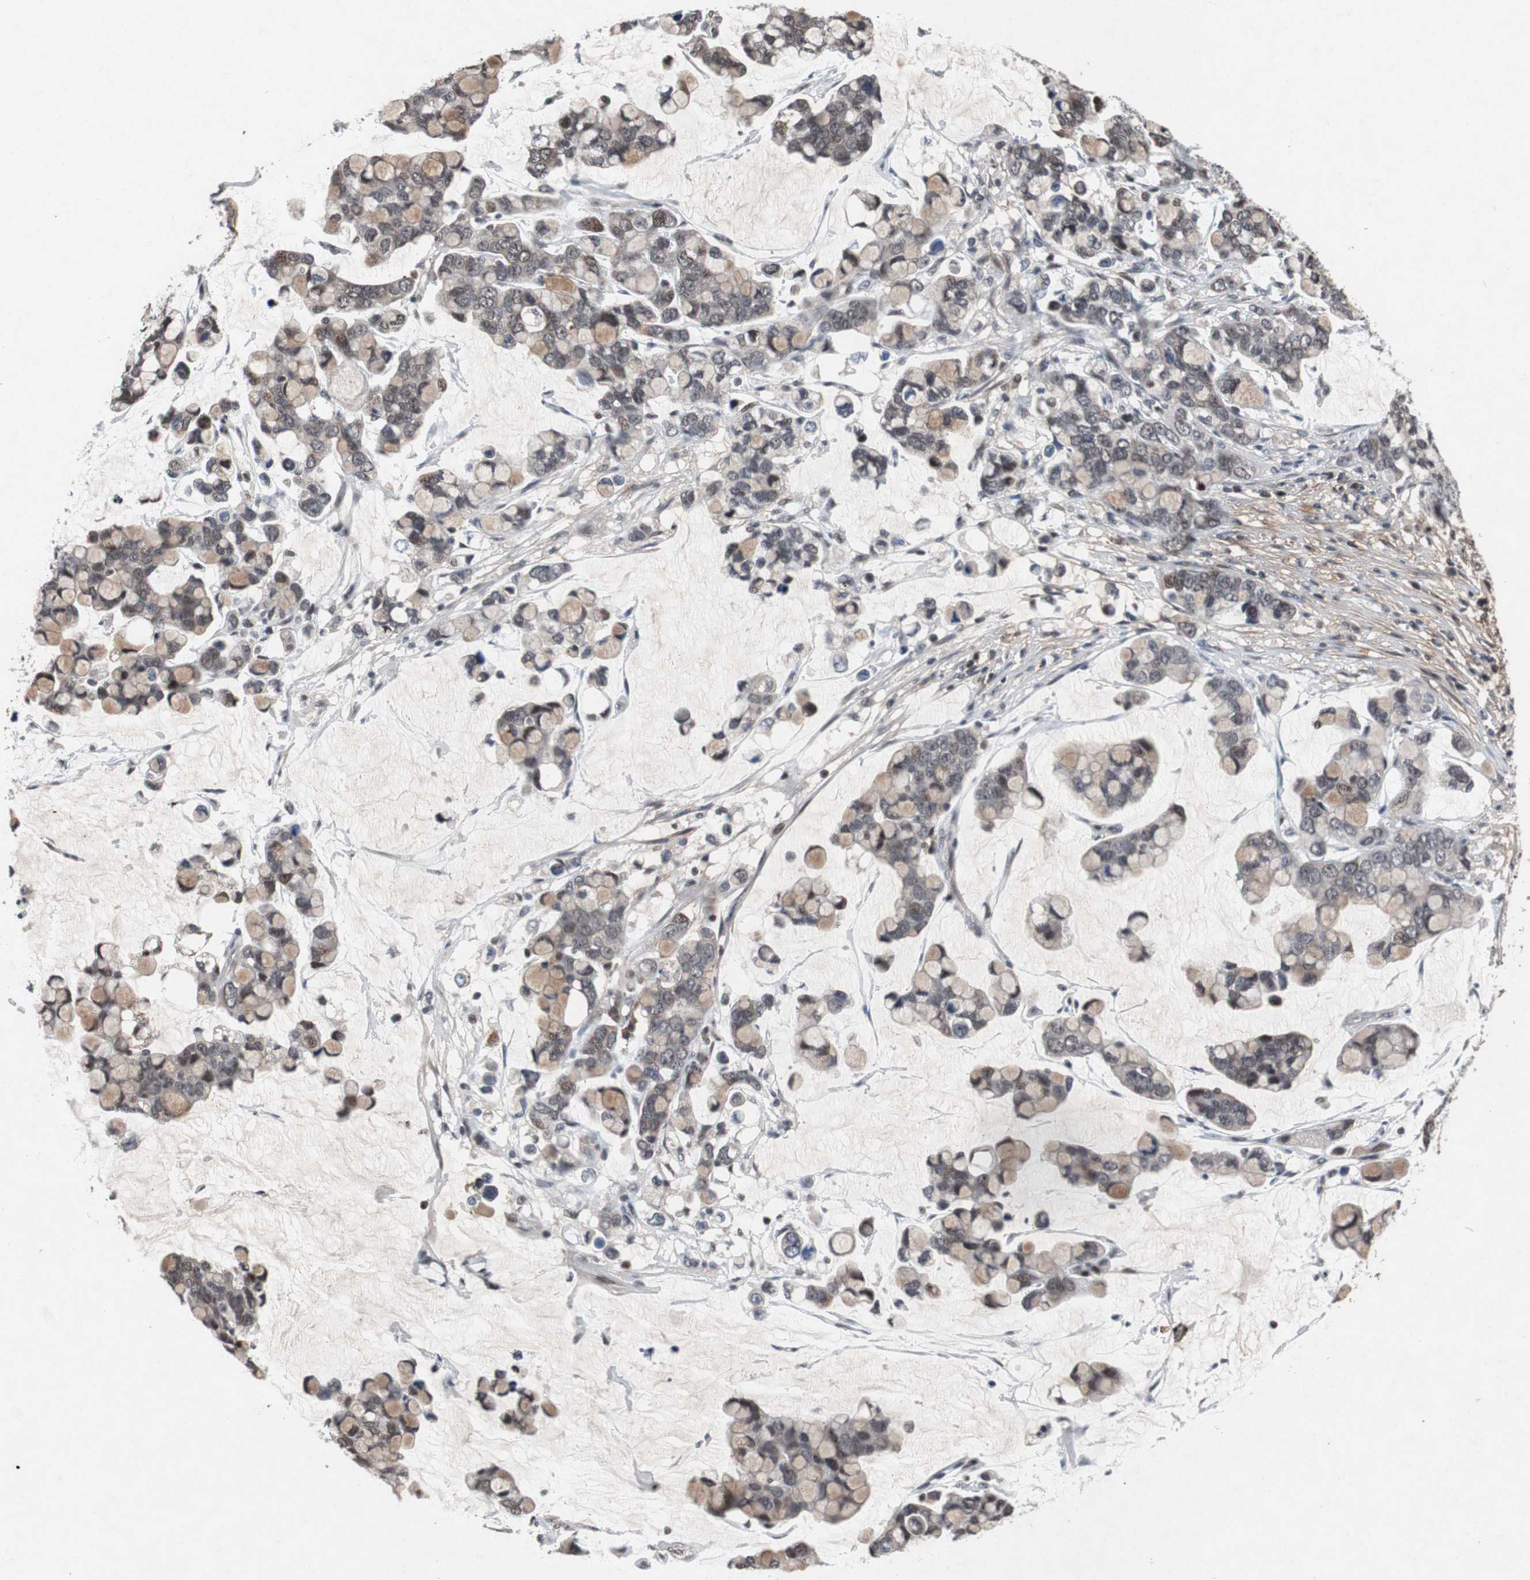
{"staining": {"intensity": "moderate", "quantity": "25%-75%", "location": "cytoplasmic/membranous"}, "tissue": "stomach cancer", "cell_type": "Tumor cells", "image_type": "cancer", "snomed": [{"axis": "morphology", "description": "Adenocarcinoma, NOS"}, {"axis": "topography", "description": "Stomach, lower"}], "caption": "Immunohistochemical staining of stomach adenocarcinoma reveals moderate cytoplasmic/membranous protein positivity in approximately 25%-75% of tumor cells.", "gene": "TP63", "patient": {"sex": "male", "age": 84}}